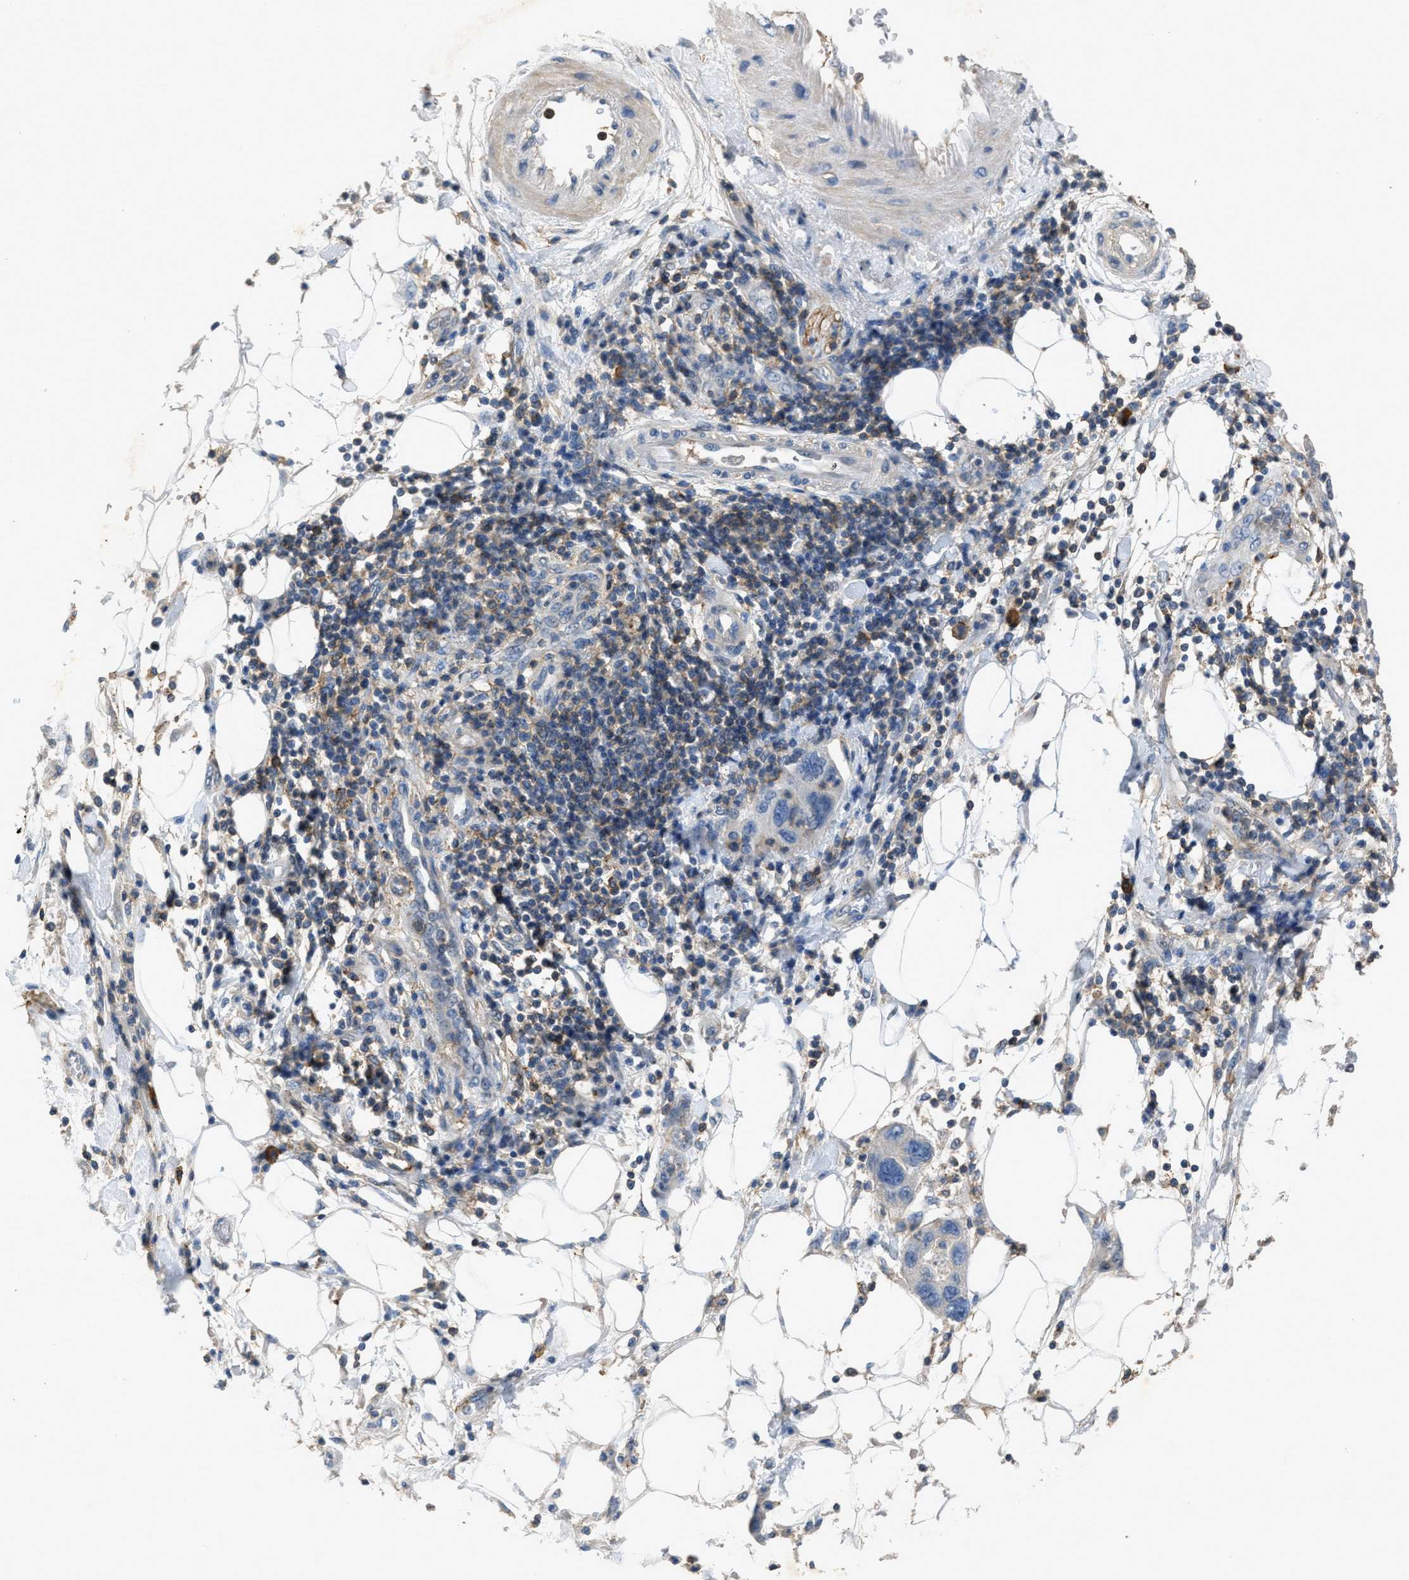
{"staining": {"intensity": "negative", "quantity": "none", "location": "none"}, "tissue": "pancreatic cancer", "cell_type": "Tumor cells", "image_type": "cancer", "snomed": [{"axis": "morphology", "description": "Normal tissue, NOS"}, {"axis": "morphology", "description": "Adenocarcinoma, NOS"}, {"axis": "topography", "description": "Pancreas"}], "caption": "High magnification brightfield microscopy of pancreatic adenocarcinoma stained with DAB (3,3'-diaminobenzidine) (brown) and counterstained with hematoxylin (blue): tumor cells show no significant staining.", "gene": "OR51E1", "patient": {"sex": "female", "age": 71}}